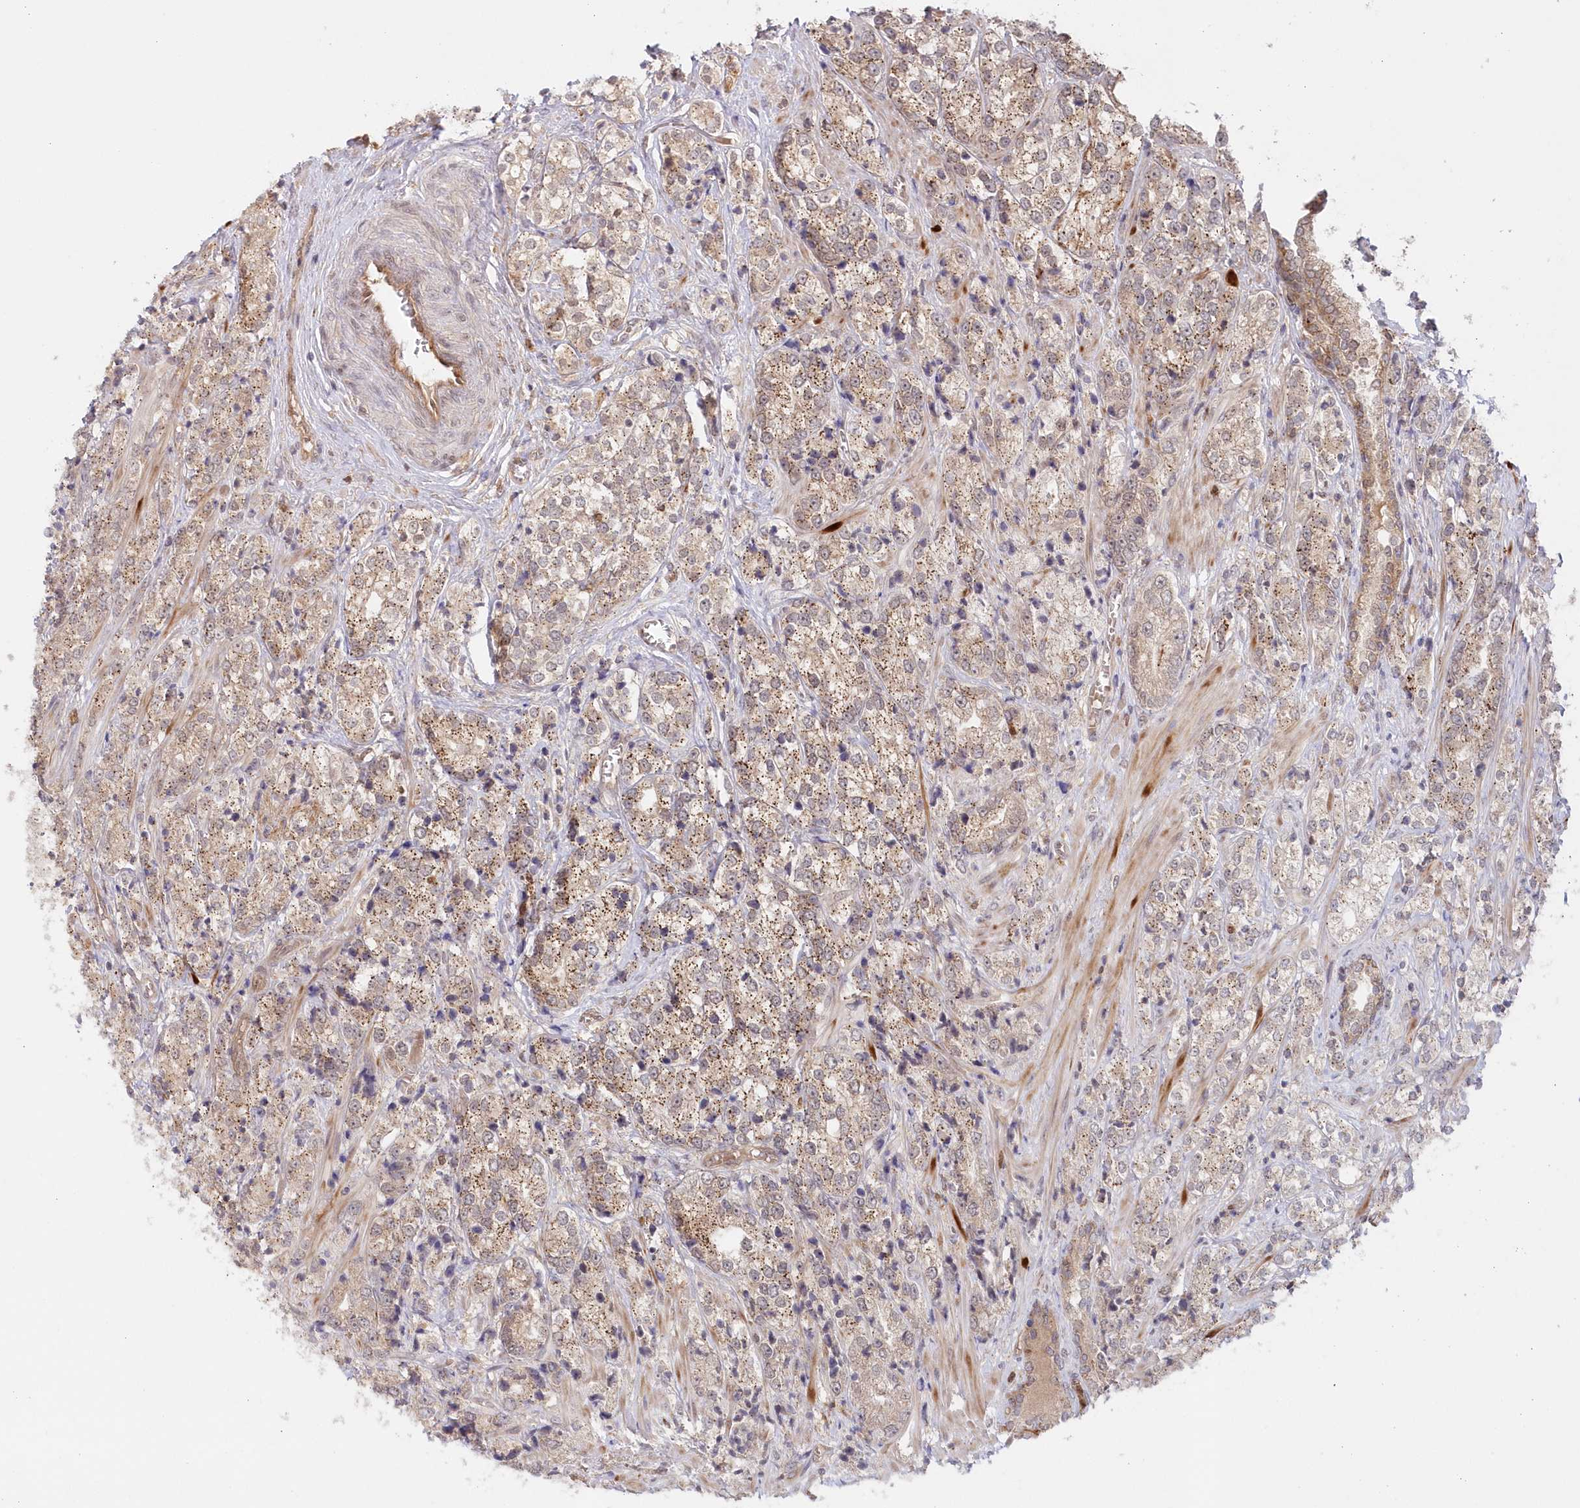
{"staining": {"intensity": "weak", "quantity": ">75%", "location": "cytoplasmic/membranous"}, "tissue": "prostate cancer", "cell_type": "Tumor cells", "image_type": "cancer", "snomed": [{"axis": "morphology", "description": "Adenocarcinoma, High grade"}, {"axis": "topography", "description": "Prostate"}], "caption": "A photomicrograph of human adenocarcinoma (high-grade) (prostate) stained for a protein demonstrates weak cytoplasmic/membranous brown staining in tumor cells.", "gene": "GBE1", "patient": {"sex": "male", "age": 69}}